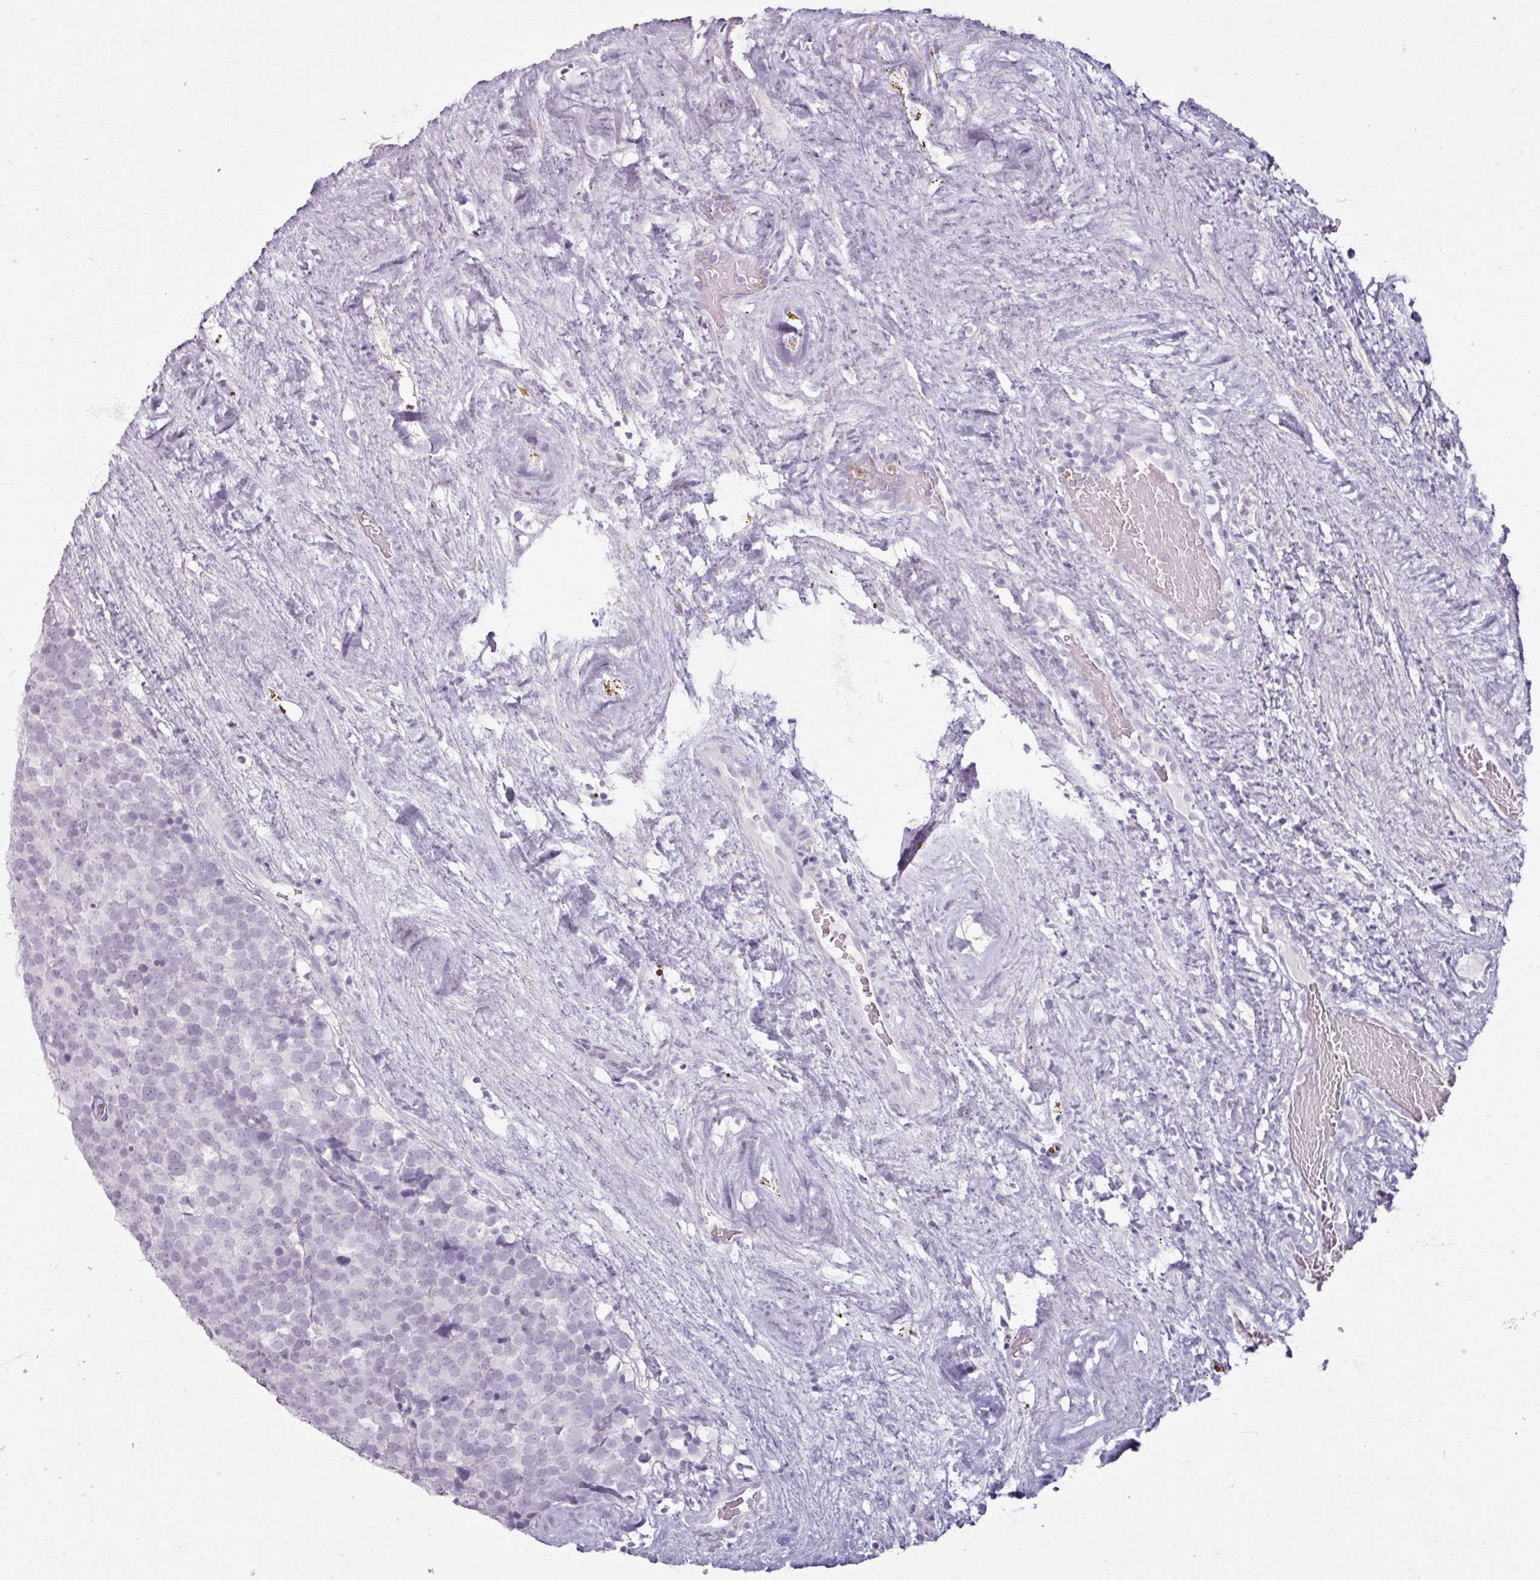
{"staining": {"intensity": "negative", "quantity": "none", "location": "none"}, "tissue": "testis cancer", "cell_type": "Tumor cells", "image_type": "cancer", "snomed": [{"axis": "morphology", "description": "Seminoma, NOS"}, {"axis": "topography", "description": "Testis"}], "caption": "There is no significant expression in tumor cells of testis cancer (seminoma).", "gene": "ARG1", "patient": {"sex": "male", "age": 71}}